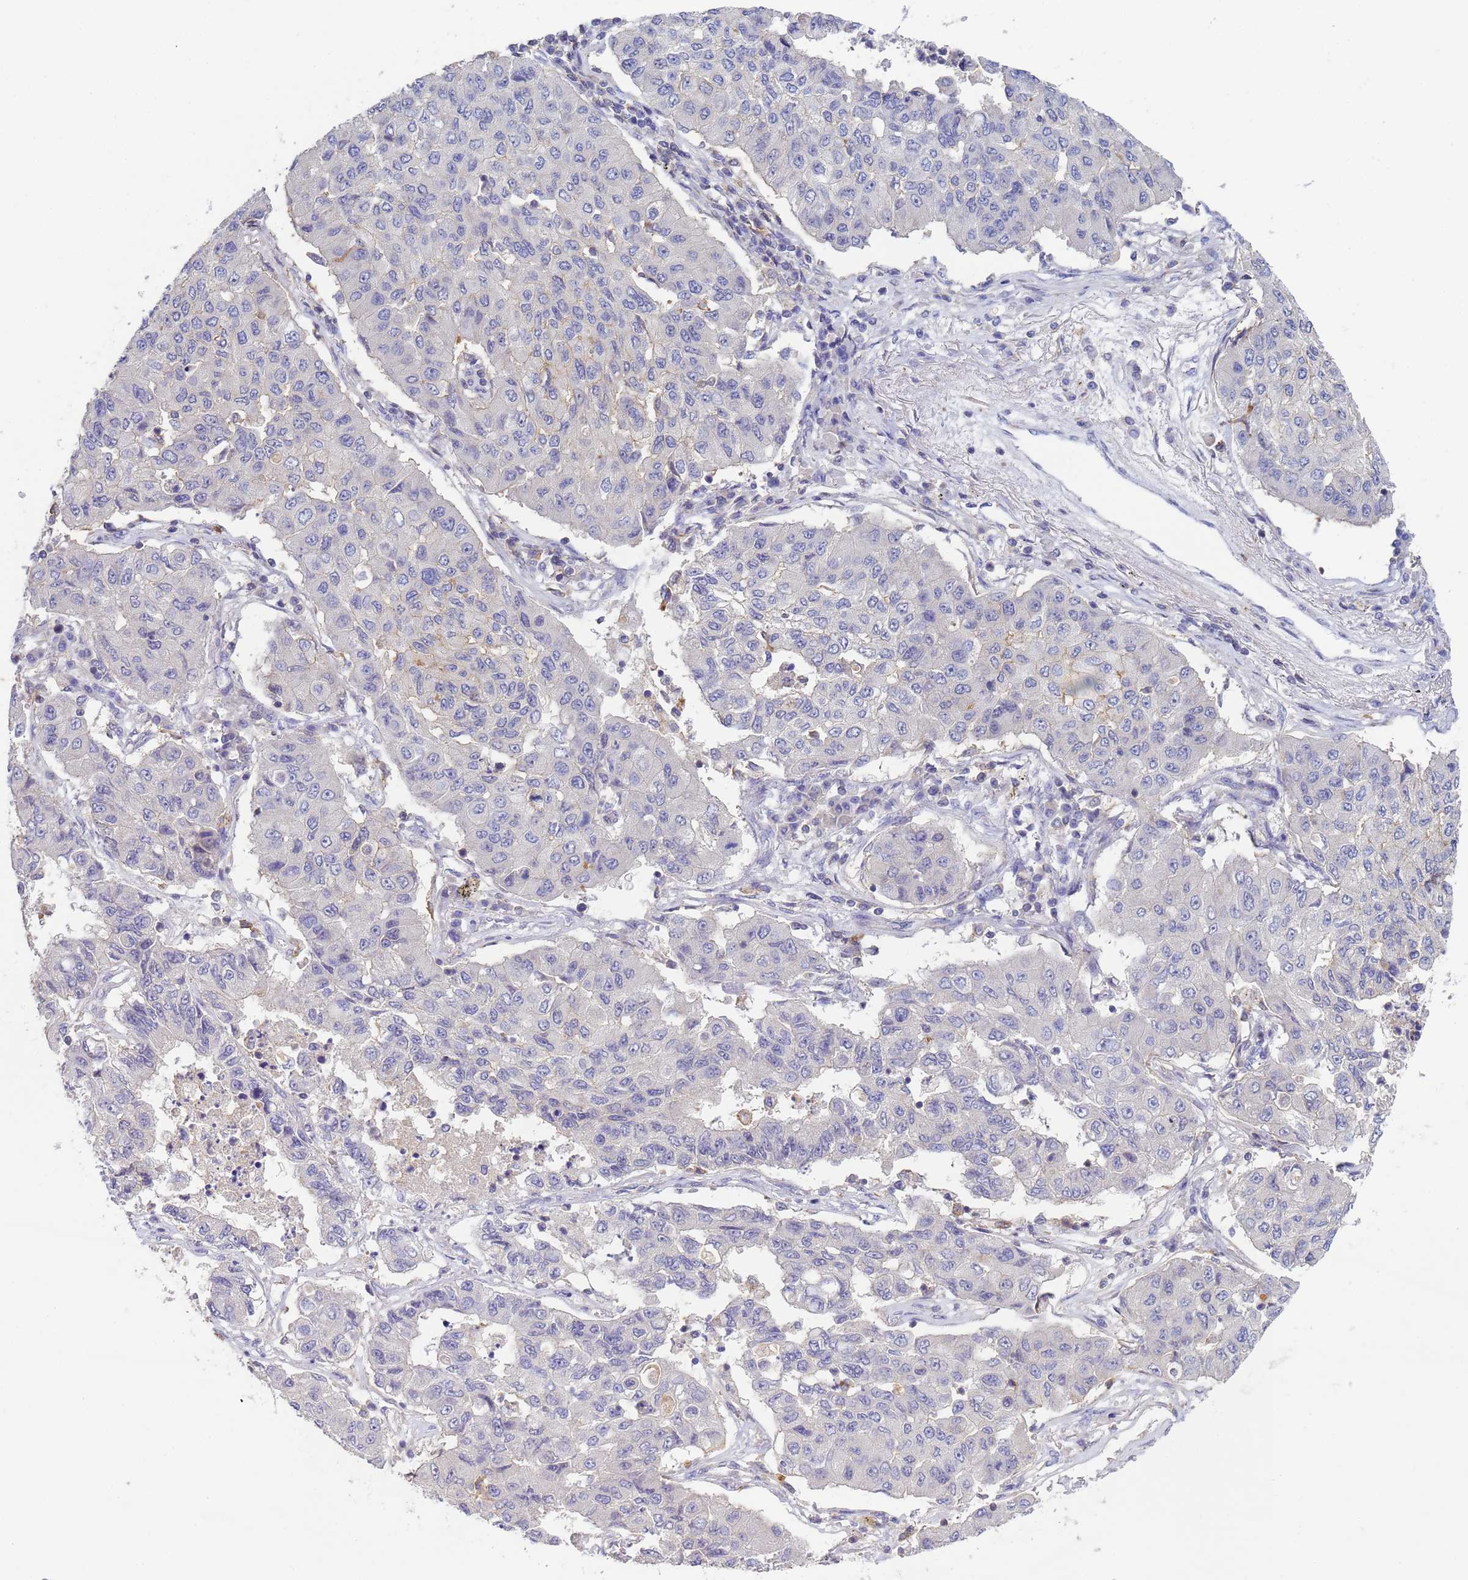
{"staining": {"intensity": "negative", "quantity": "none", "location": "none"}, "tissue": "lung cancer", "cell_type": "Tumor cells", "image_type": "cancer", "snomed": [{"axis": "morphology", "description": "Squamous cell carcinoma, NOS"}, {"axis": "topography", "description": "Lung"}], "caption": "Immunohistochemistry (IHC) photomicrograph of neoplastic tissue: lung squamous cell carcinoma stained with DAB shows no significant protein positivity in tumor cells.", "gene": "KLHL13", "patient": {"sex": "male", "age": 74}}